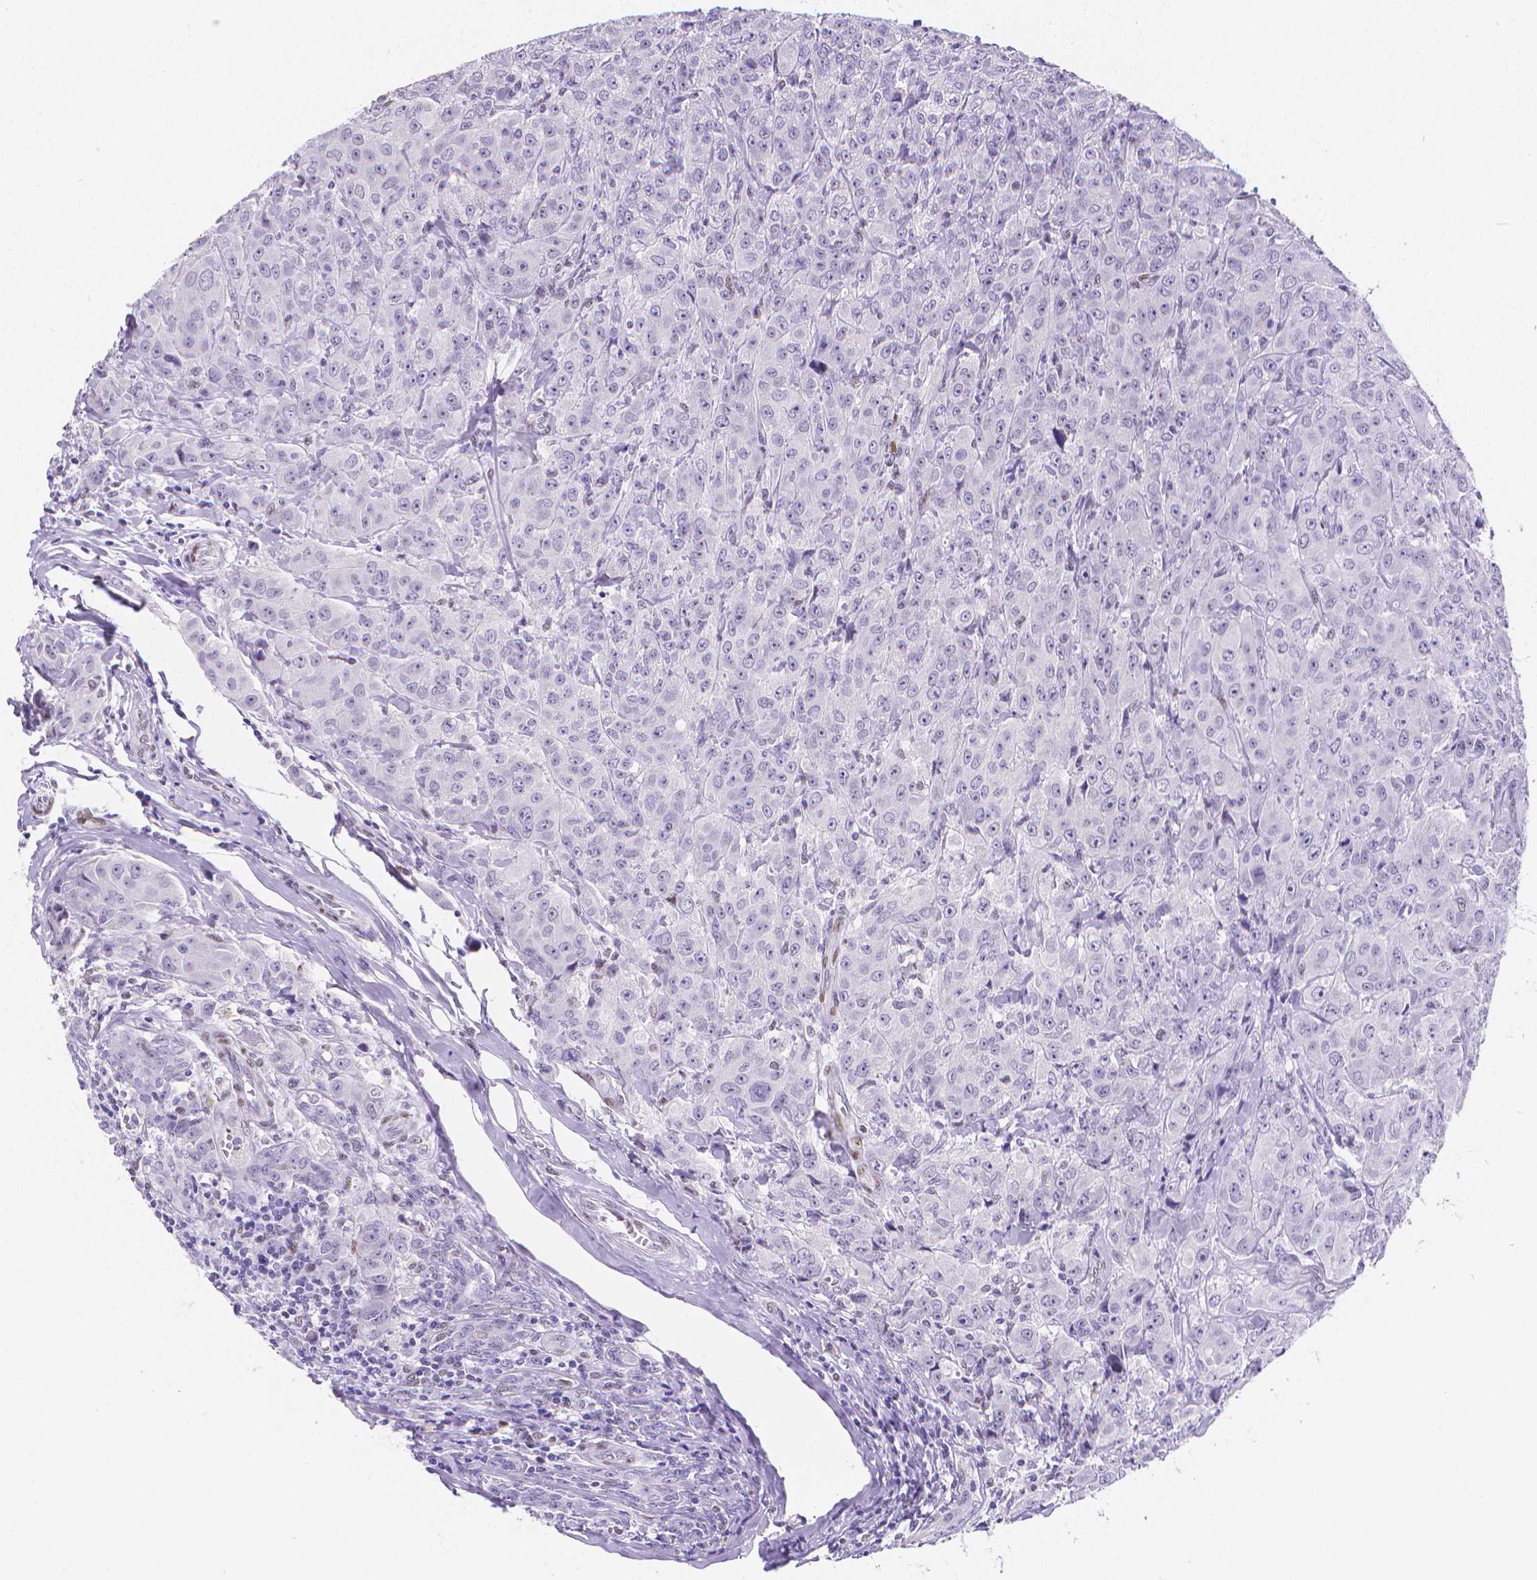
{"staining": {"intensity": "negative", "quantity": "none", "location": "none"}, "tissue": "breast cancer", "cell_type": "Tumor cells", "image_type": "cancer", "snomed": [{"axis": "morphology", "description": "Duct carcinoma"}, {"axis": "topography", "description": "Breast"}], "caption": "Breast cancer stained for a protein using immunohistochemistry (IHC) demonstrates no positivity tumor cells.", "gene": "MEF2C", "patient": {"sex": "female", "age": 43}}